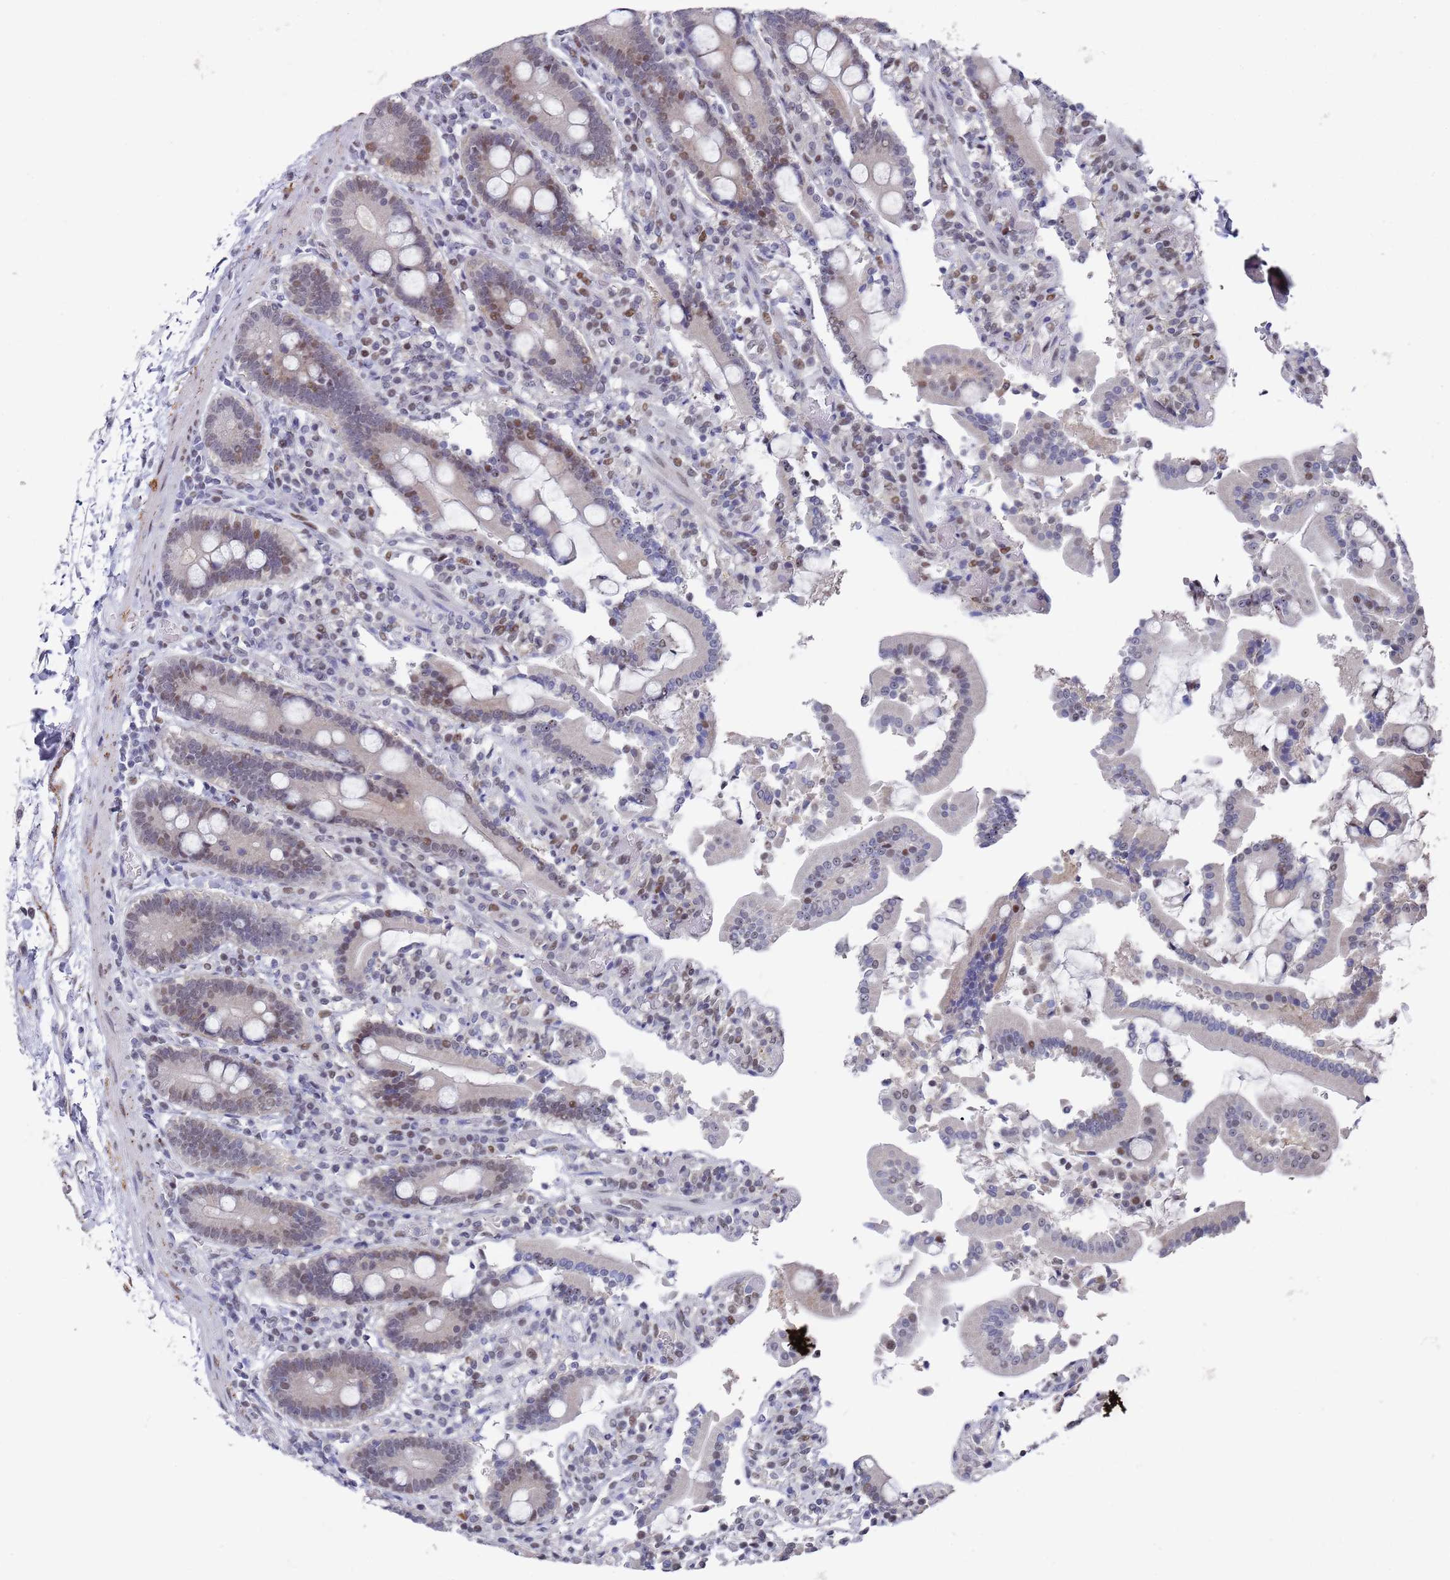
{"staining": {"intensity": "moderate", "quantity": "25%-75%", "location": "cytoplasmic/membranous,nuclear"}, "tissue": "duodenum", "cell_type": "Glandular cells", "image_type": "normal", "snomed": [{"axis": "morphology", "description": "Normal tissue, NOS"}, {"axis": "topography", "description": "Duodenum"}], "caption": "A brown stain labels moderate cytoplasmic/membranous,nuclear positivity of a protein in glandular cells of unremarkable human duodenum. (DAB IHC with brightfield microscopy, high magnification).", "gene": "COPS6", "patient": {"sex": "male", "age": 55}}